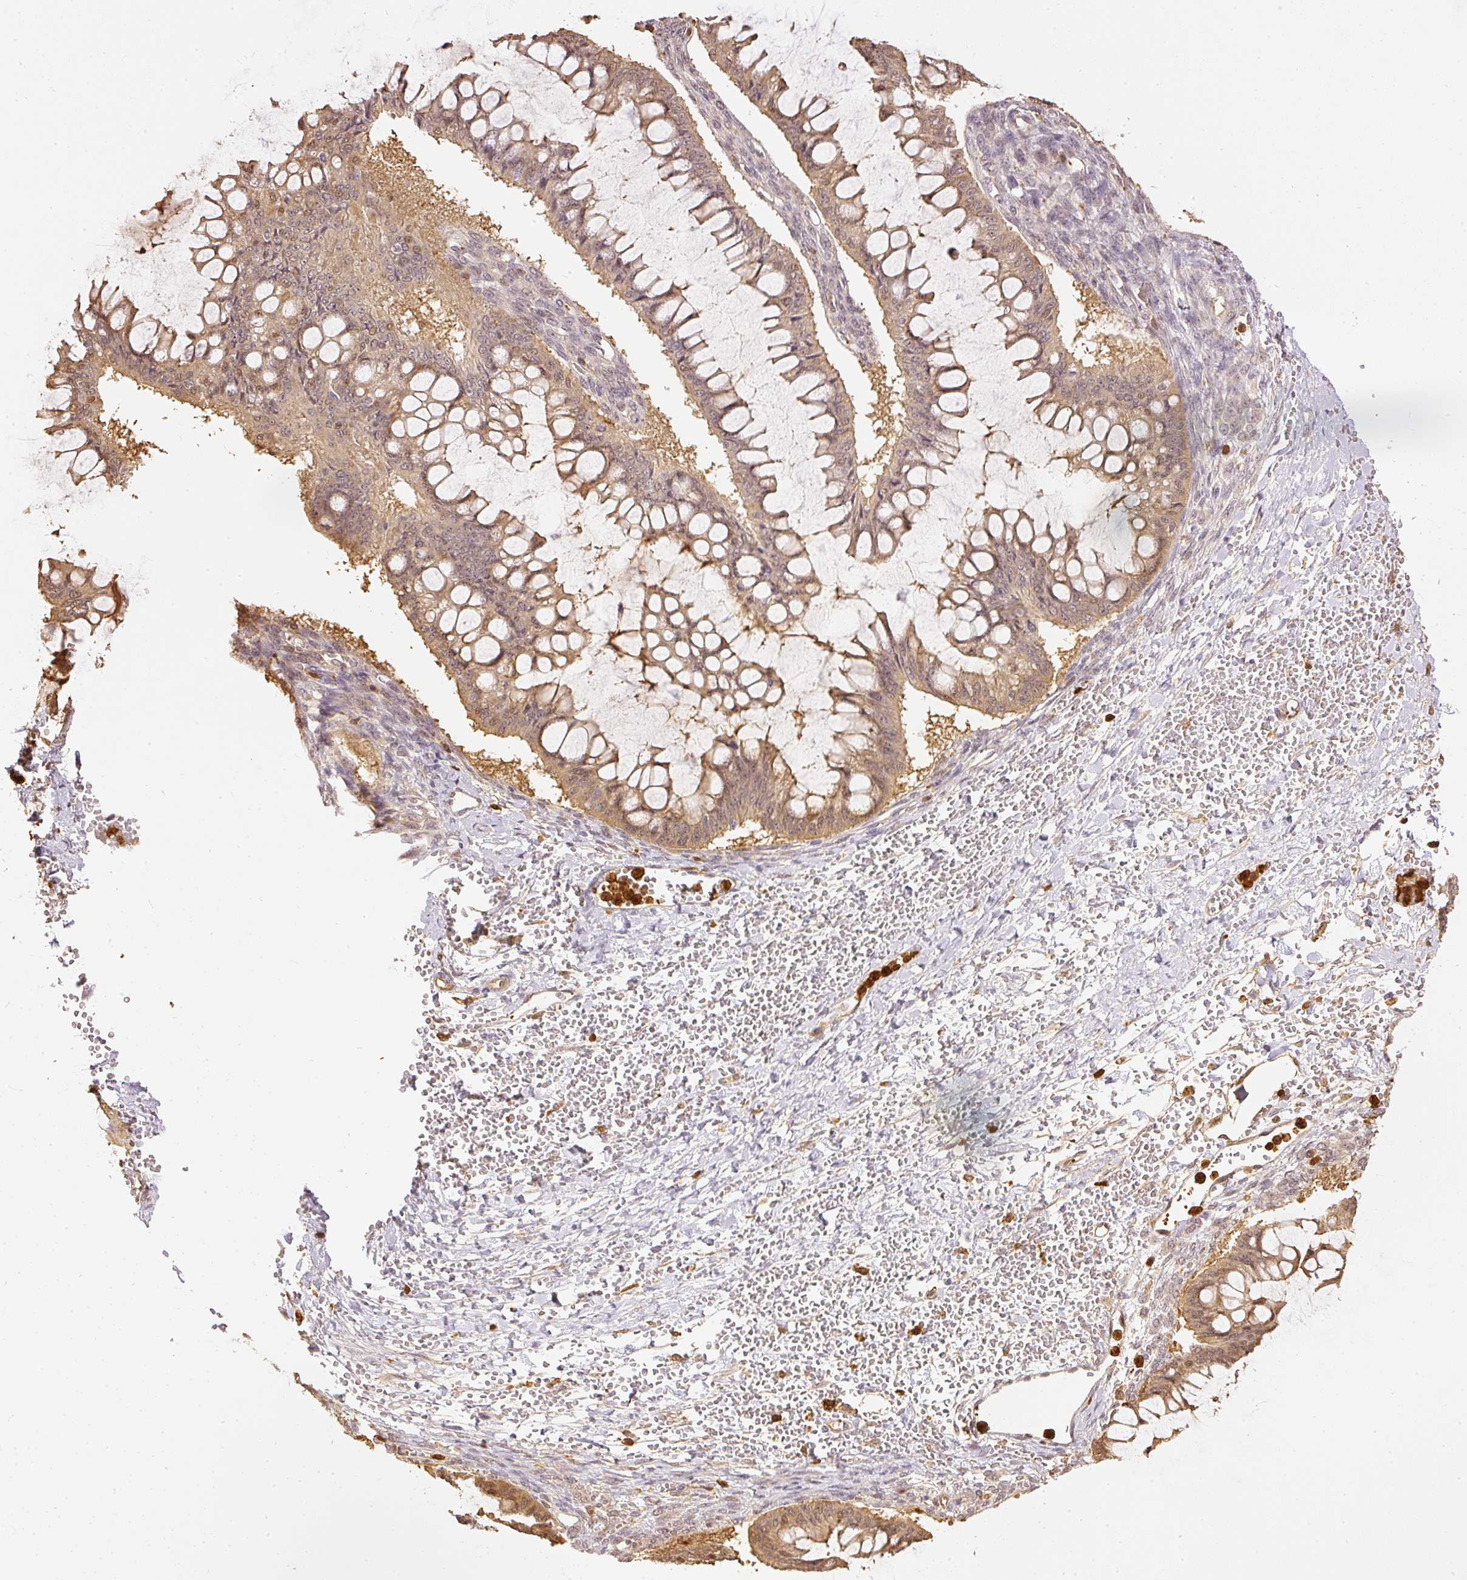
{"staining": {"intensity": "weak", "quantity": ">75%", "location": "cytoplasmic/membranous,nuclear"}, "tissue": "ovarian cancer", "cell_type": "Tumor cells", "image_type": "cancer", "snomed": [{"axis": "morphology", "description": "Cystadenocarcinoma, mucinous, NOS"}, {"axis": "topography", "description": "Ovary"}], "caption": "Ovarian cancer (mucinous cystadenocarcinoma) tissue displays weak cytoplasmic/membranous and nuclear expression in about >75% of tumor cells", "gene": "PFN1", "patient": {"sex": "female", "age": 73}}